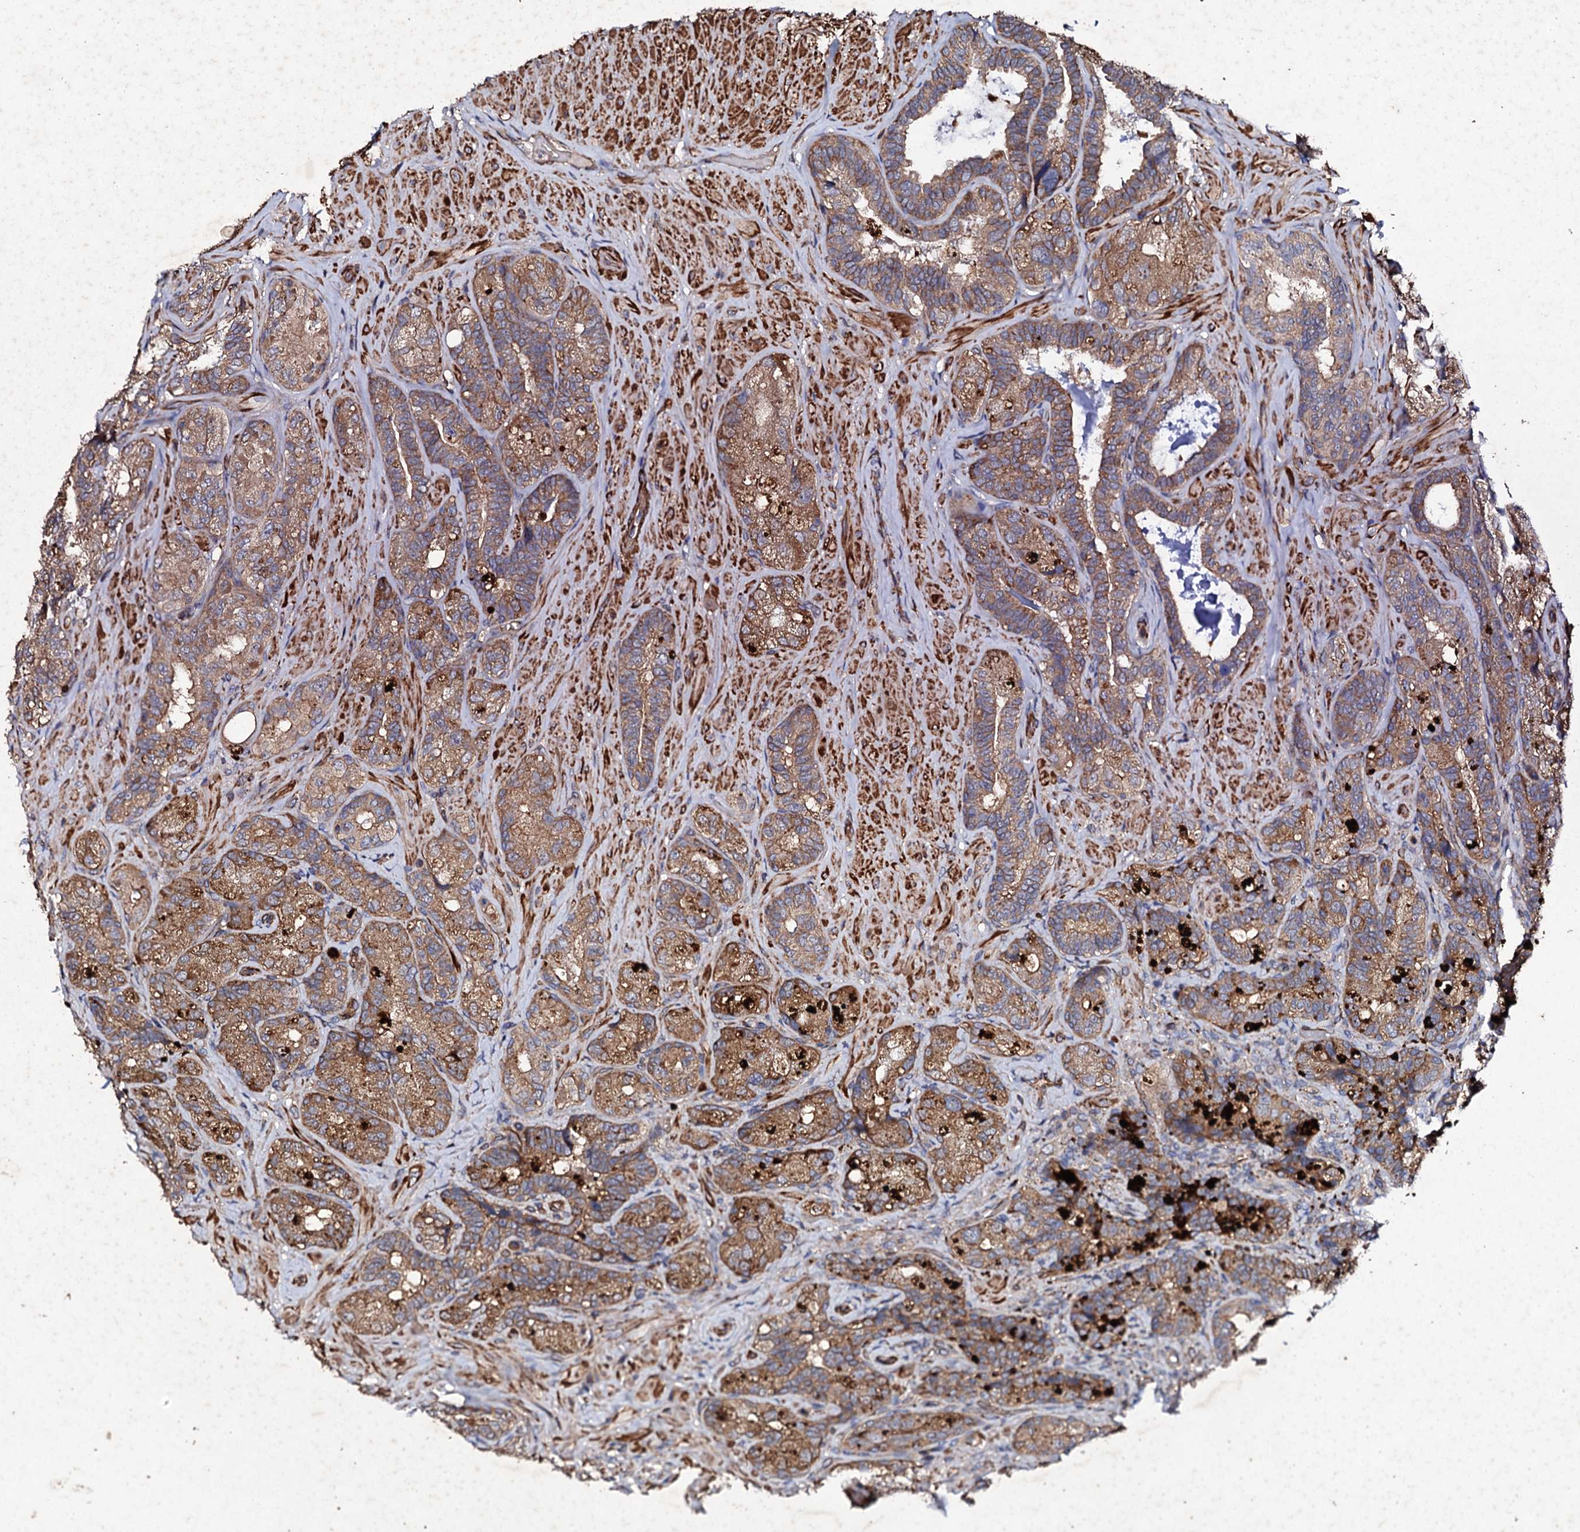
{"staining": {"intensity": "moderate", "quantity": ">75%", "location": "cytoplasmic/membranous"}, "tissue": "seminal vesicle", "cell_type": "Glandular cells", "image_type": "normal", "snomed": [{"axis": "morphology", "description": "Normal tissue, NOS"}, {"axis": "topography", "description": "Prostate and seminal vesicle, NOS"}, {"axis": "topography", "description": "Prostate"}, {"axis": "topography", "description": "Seminal veicle"}], "caption": "Protein staining of unremarkable seminal vesicle shows moderate cytoplasmic/membranous positivity in approximately >75% of glandular cells. The protein of interest is shown in brown color, while the nuclei are stained blue.", "gene": "MOCOS", "patient": {"sex": "male", "age": 67}}